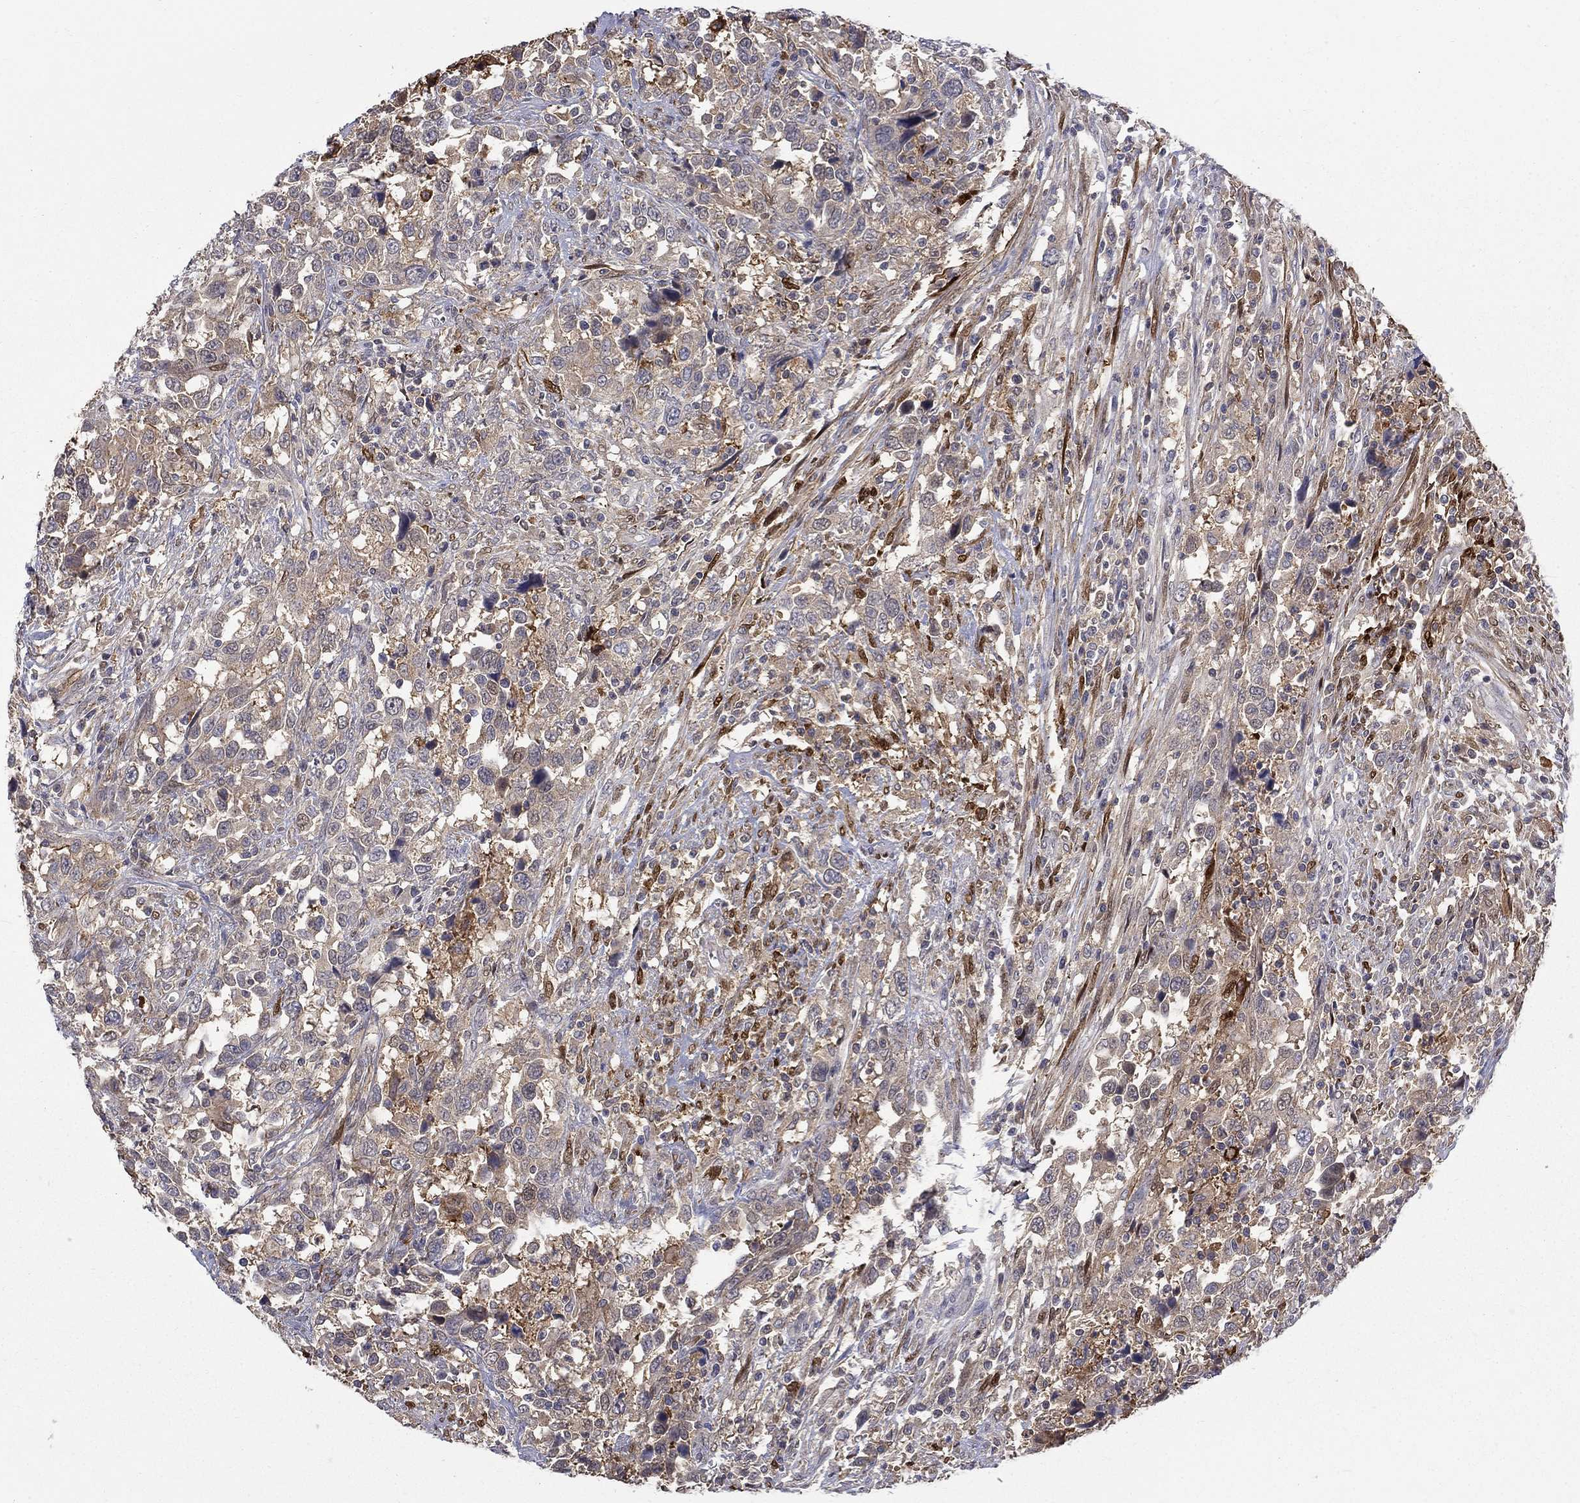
{"staining": {"intensity": "moderate", "quantity": "25%-75%", "location": "cytoplasmic/membranous"}, "tissue": "urothelial cancer", "cell_type": "Tumor cells", "image_type": "cancer", "snomed": [{"axis": "morphology", "description": "Urothelial carcinoma, NOS"}, {"axis": "morphology", "description": "Urothelial carcinoma, High grade"}, {"axis": "topography", "description": "Urinary bladder"}], "caption": "A micrograph showing moderate cytoplasmic/membranous positivity in approximately 25%-75% of tumor cells in urothelial cancer, as visualized by brown immunohistochemical staining.", "gene": "PCBP3", "patient": {"sex": "female", "age": 64}}